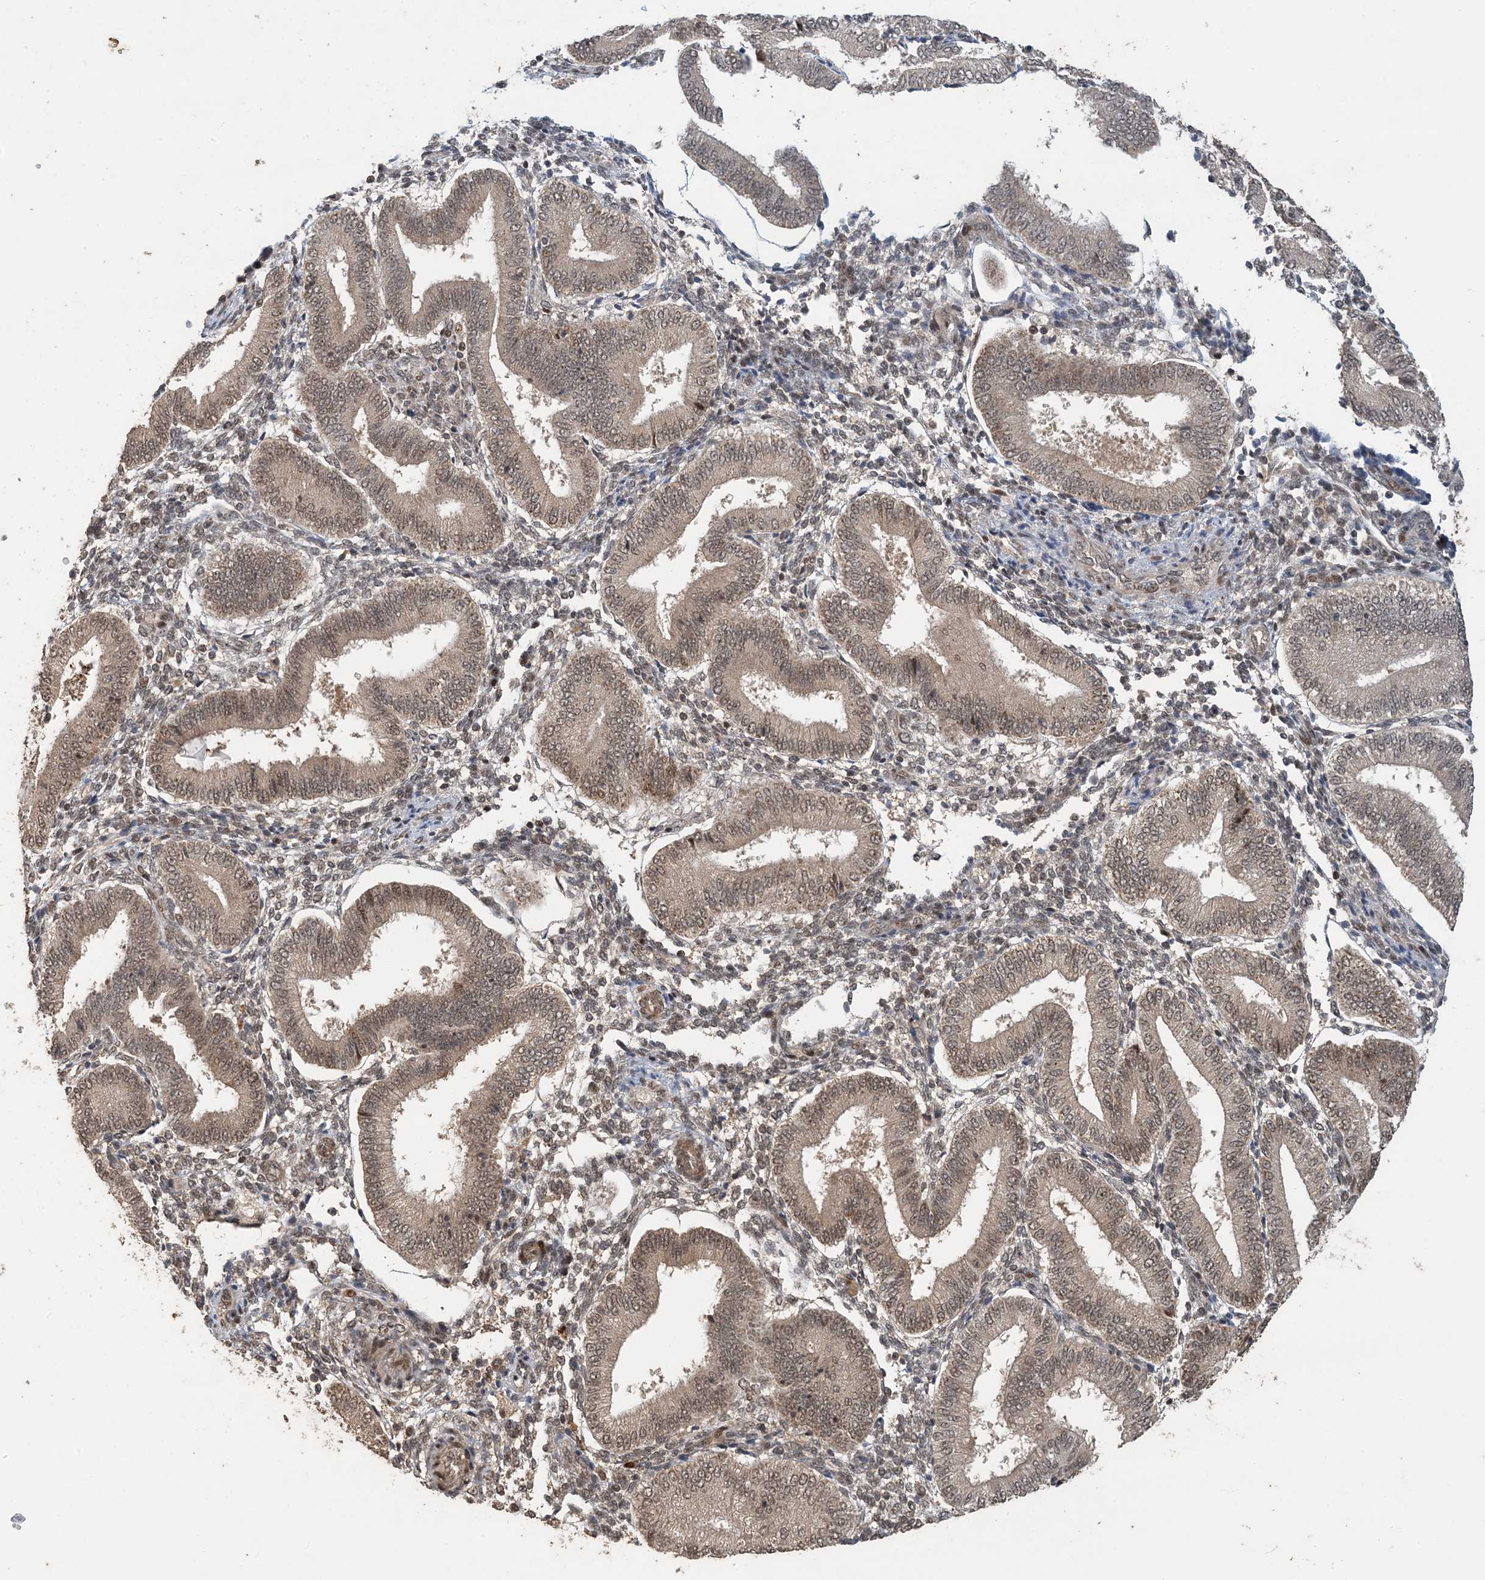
{"staining": {"intensity": "moderate", "quantity": "25%-75%", "location": "nuclear"}, "tissue": "endometrium", "cell_type": "Cells in endometrial stroma", "image_type": "normal", "snomed": [{"axis": "morphology", "description": "Normal tissue, NOS"}, {"axis": "topography", "description": "Endometrium"}], "caption": "This histopathology image shows unremarkable endometrium stained with immunohistochemistry to label a protein in brown. The nuclear of cells in endometrial stroma show moderate positivity for the protein. Nuclei are counter-stained blue.", "gene": "ATP13A2", "patient": {"sex": "female", "age": 39}}